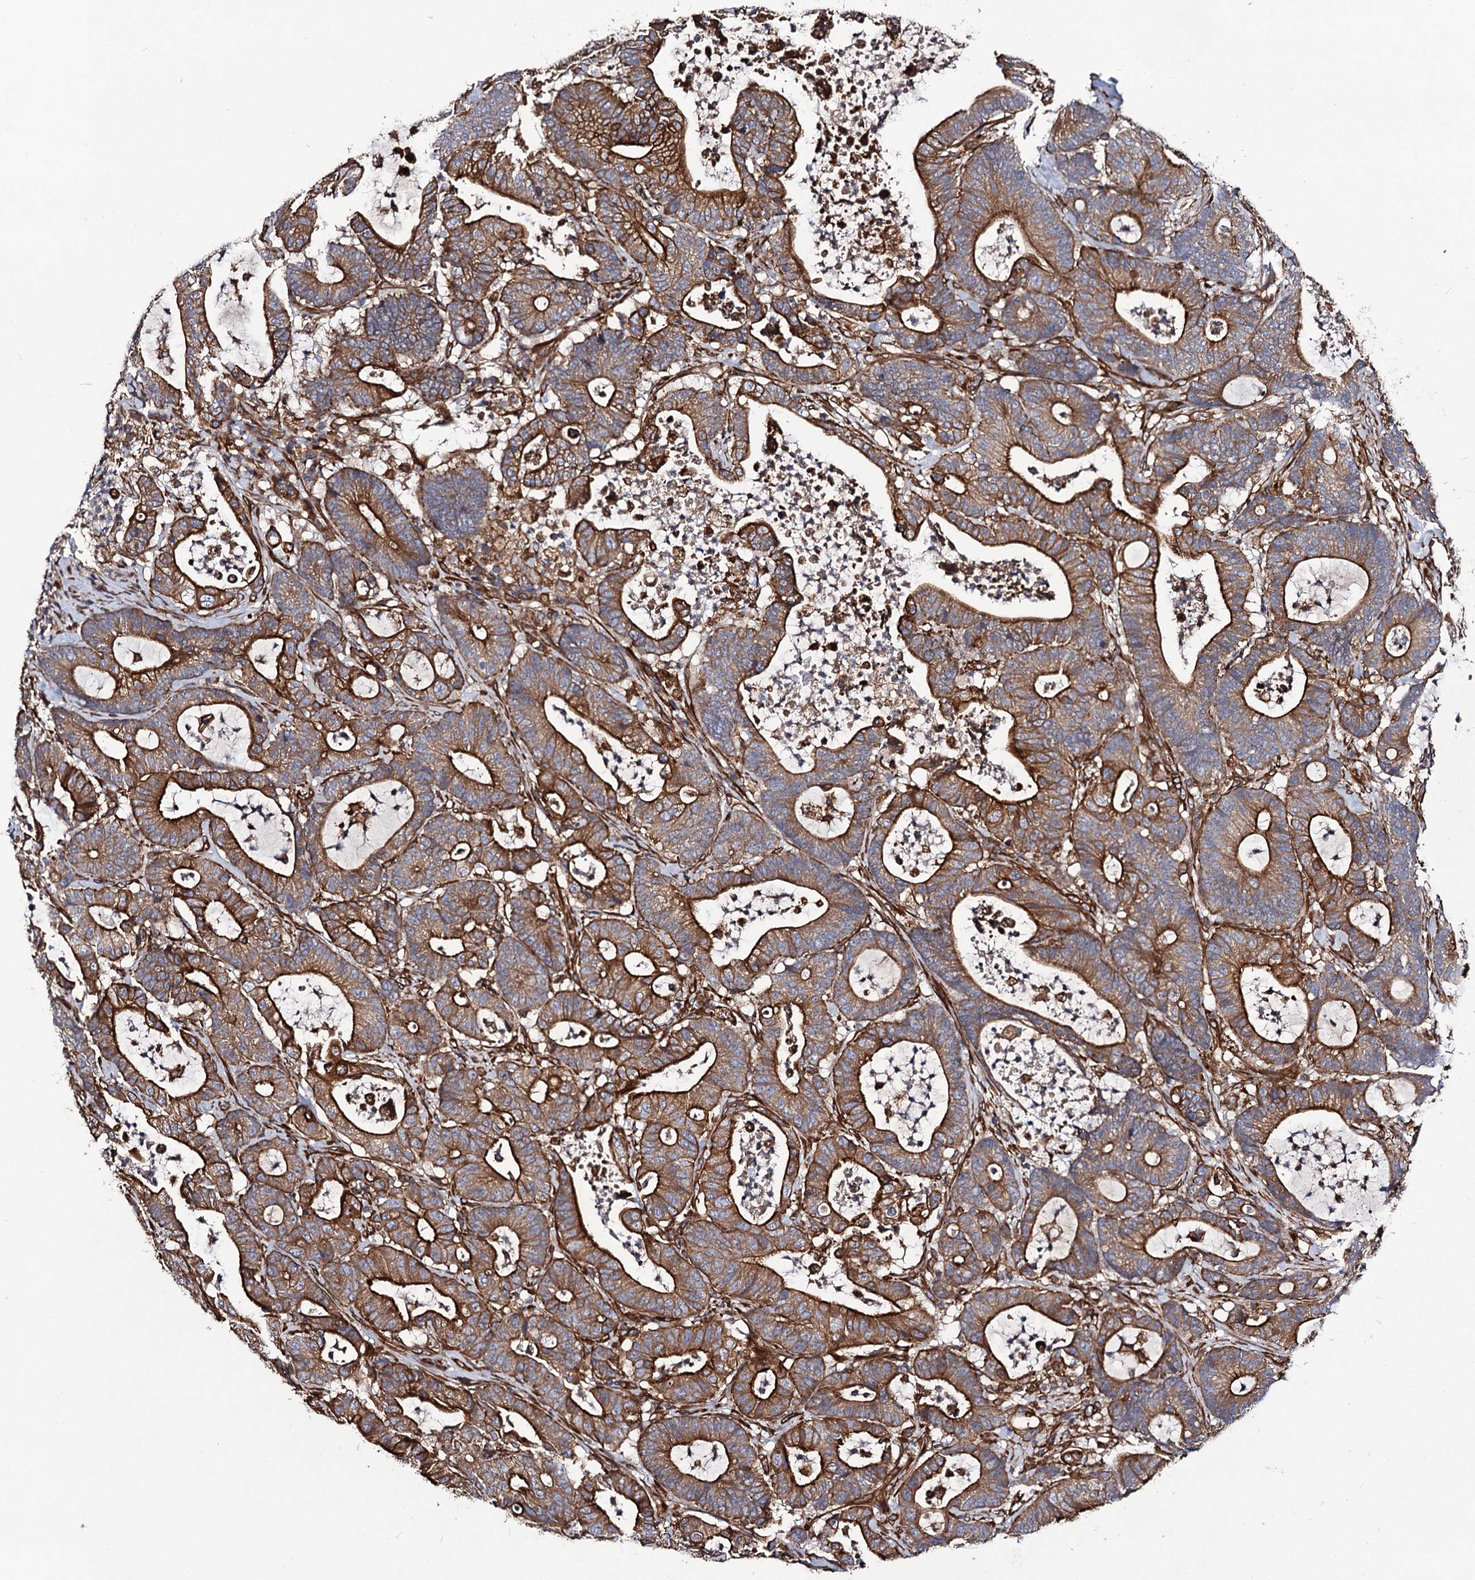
{"staining": {"intensity": "strong", "quantity": ">75%", "location": "cytoplasmic/membranous"}, "tissue": "colorectal cancer", "cell_type": "Tumor cells", "image_type": "cancer", "snomed": [{"axis": "morphology", "description": "Adenocarcinoma, NOS"}, {"axis": "topography", "description": "Colon"}], "caption": "Protein analysis of adenocarcinoma (colorectal) tissue displays strong cytoplasmic/membranous staining in approximately >75% of tumor cells. Ihc stains the protein in brown and the nuclei are stained blue.", "gene": "CIP2A", "patient": {"sex": "female", "age": 84}}